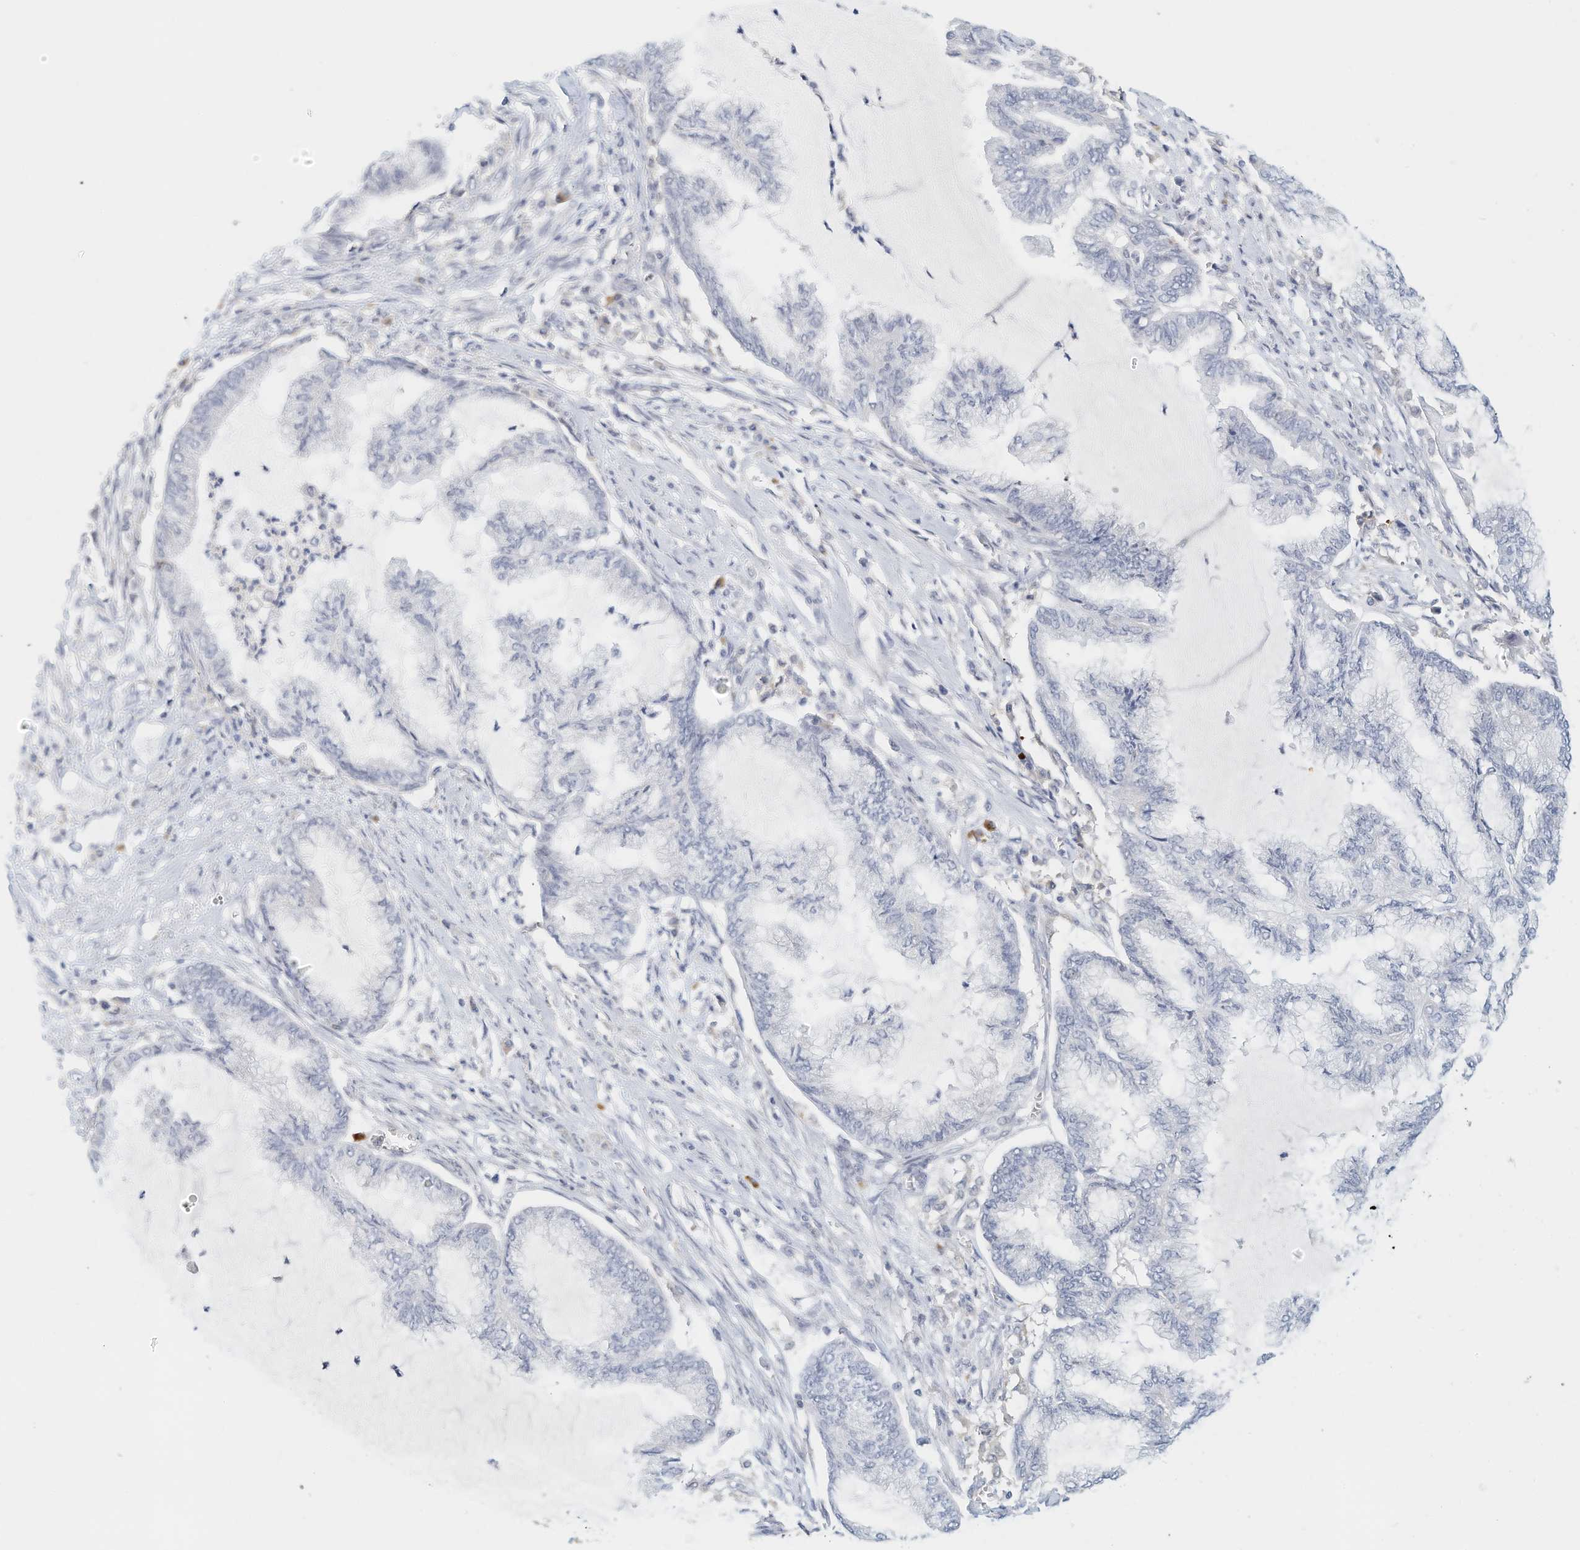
{"staining": {"intensity": "negative", "quantity": "none", "location": "none"}, "tissue": "endometrial cancer", "cell_type": "Tumor cells", "image_type": "cancer", "snomed": [{"axis": "morphology", "description": "Adenocarcinoma, NOS"}, {"axis": "topography", "description": "Endometrium"}], "caption": "Immunohistochemistry (IHC) of endometrial cancer exhibits no staining in tumor cells.", "gene": "MICAL1", "patient": {"sex": "female", "age": 86}}